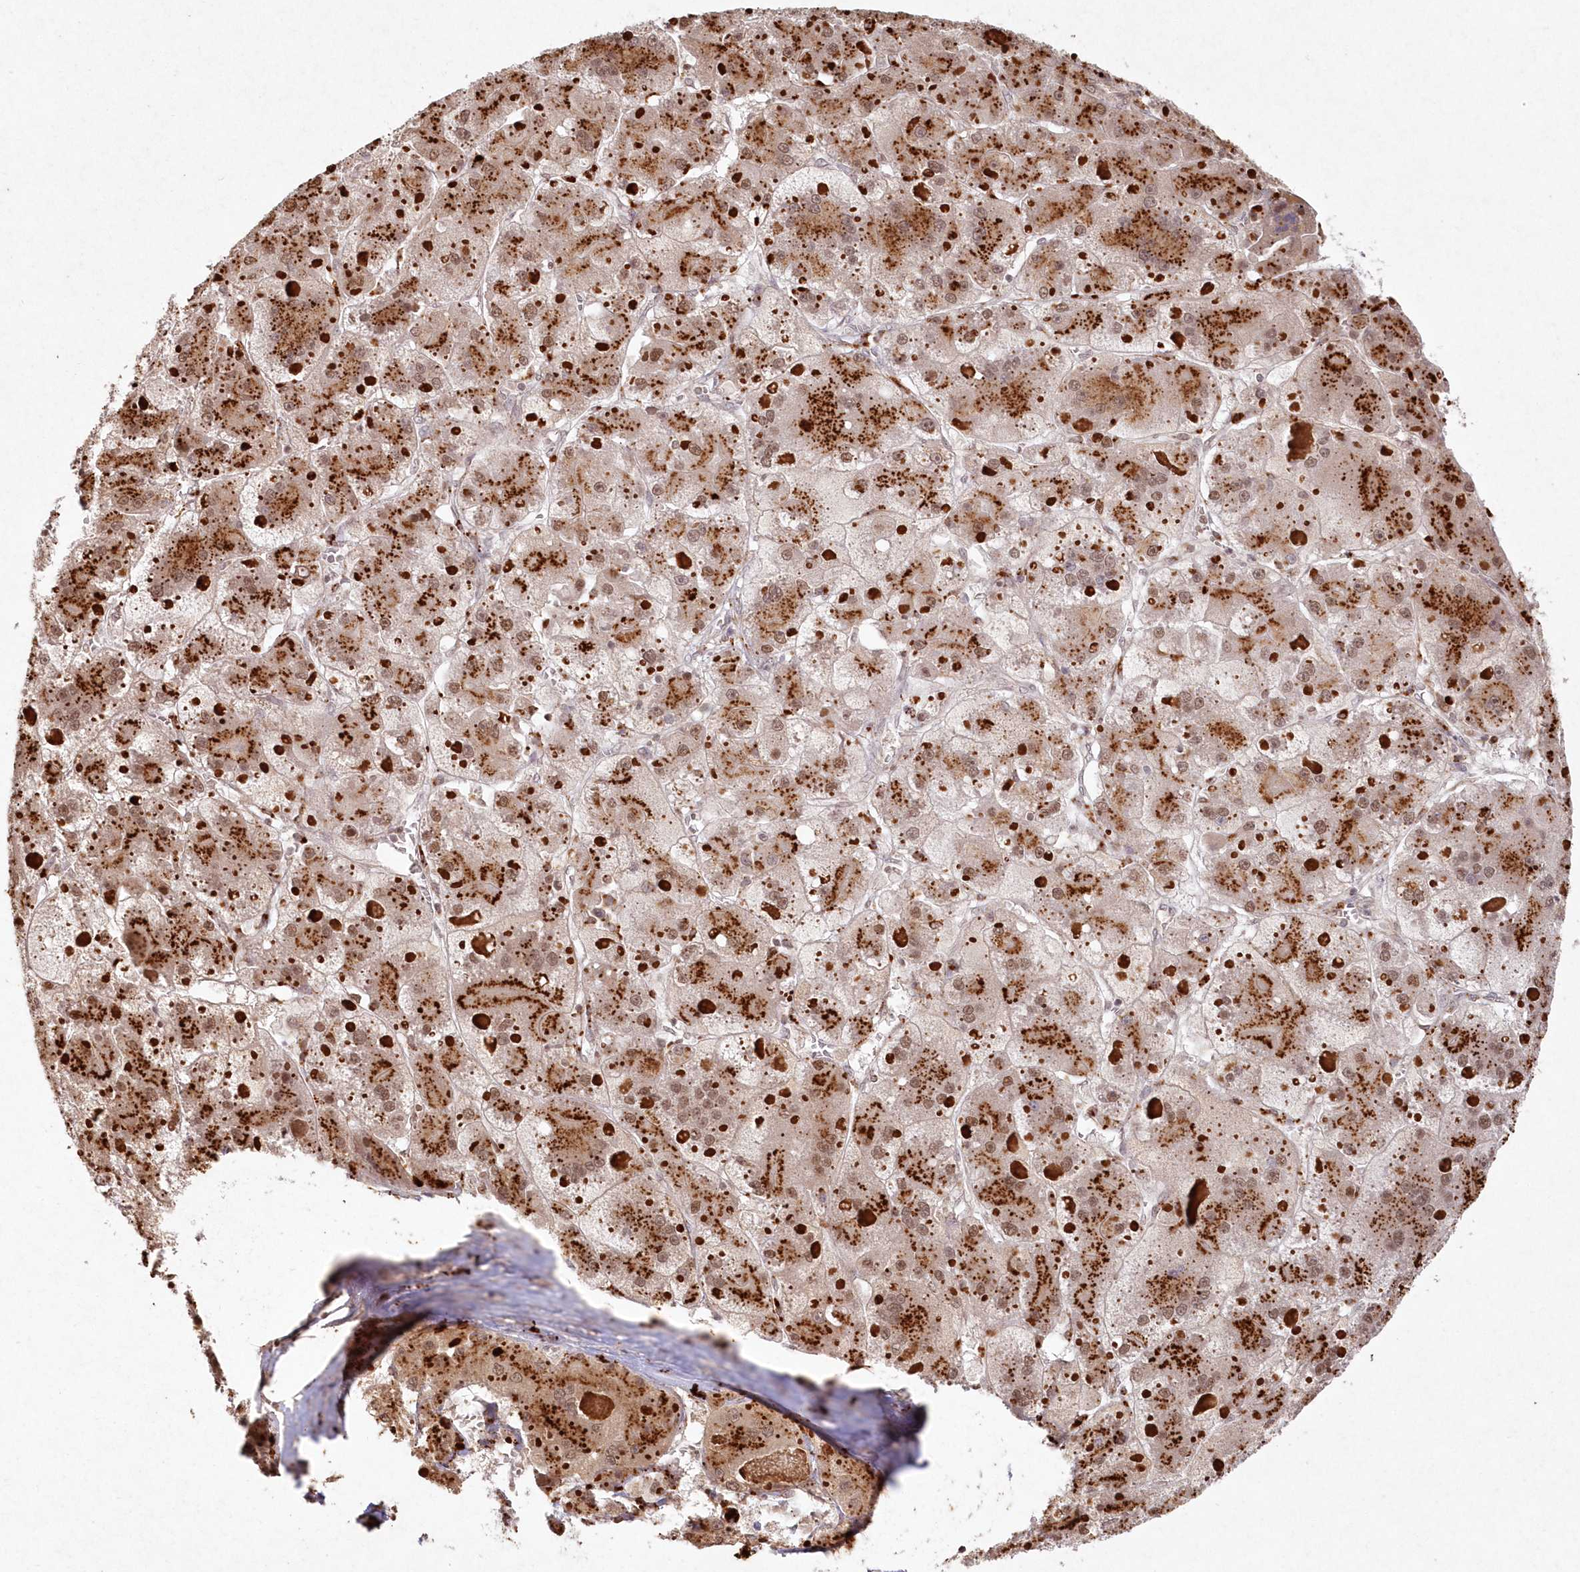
{"staining": {"intensity": "strong", "quantity": ">75%", "location": "cytoplasmic/membranous"}, "tissue": "liver cancer", "cell_type": "Tumor cells", "image_type": "cancer", "snomed": [{"axis": "morphology", "description": "Carcinoma, Hepatocellular, NOS"}, {"axis": "topography", "description": "Liver"}], "caption": "Human liver cancer (hepatocellular carcinoma) stained with a protein marker demonstrates strong staining in tumor cells.", "gene": "ARSB", "patient": {"sex": "female", "age": 73}}